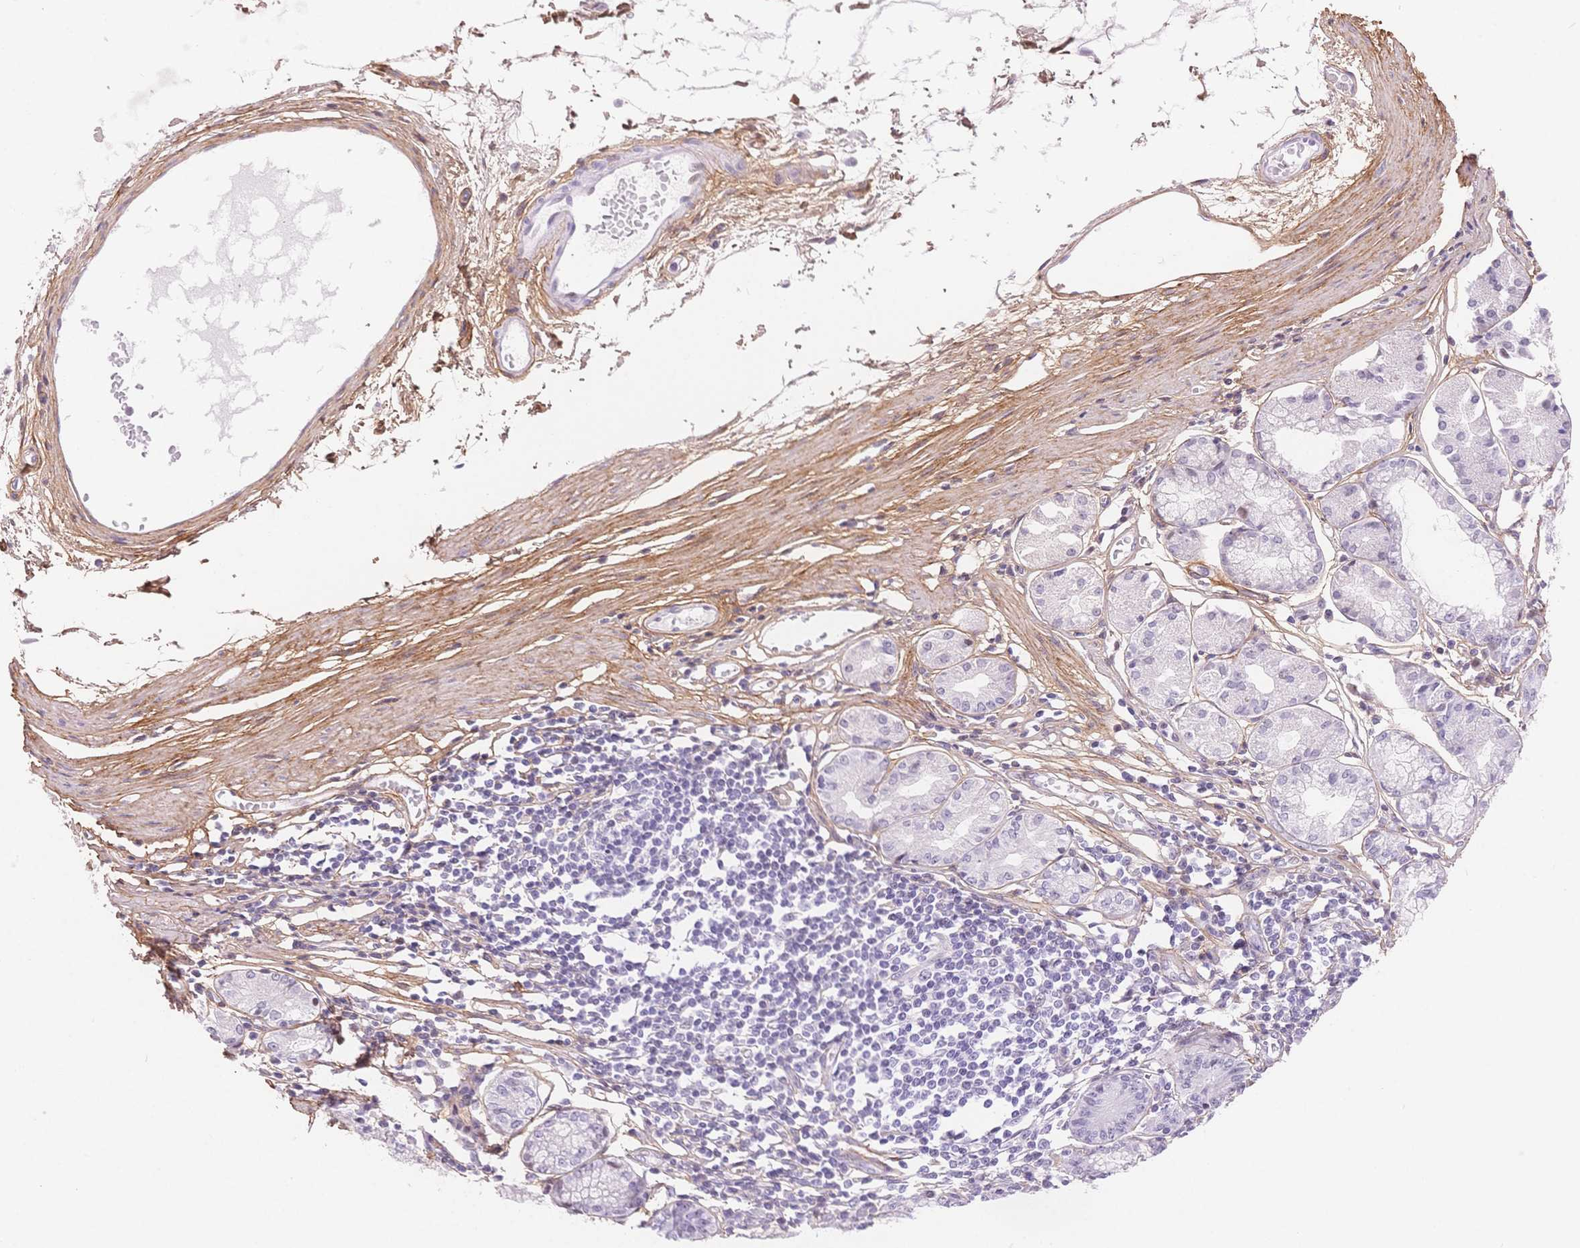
{"staining": {"intensity": "negative", "quantity": "none", "location": "none"}, "tissue": "stomach", "cell_type": "Glandular cells", "image_type": "normal", "snomed": [{"axis": "morphology", "description": "Normal tissue, NOS"}, {"axis": "topography", "description": "Stomach"}], "caption": "Immunohistochemistry of normal human stomach exhibits no positivity in glandular cells.", "gene": "PDZD2", "patient": {"sex": "male", "age": 55}}